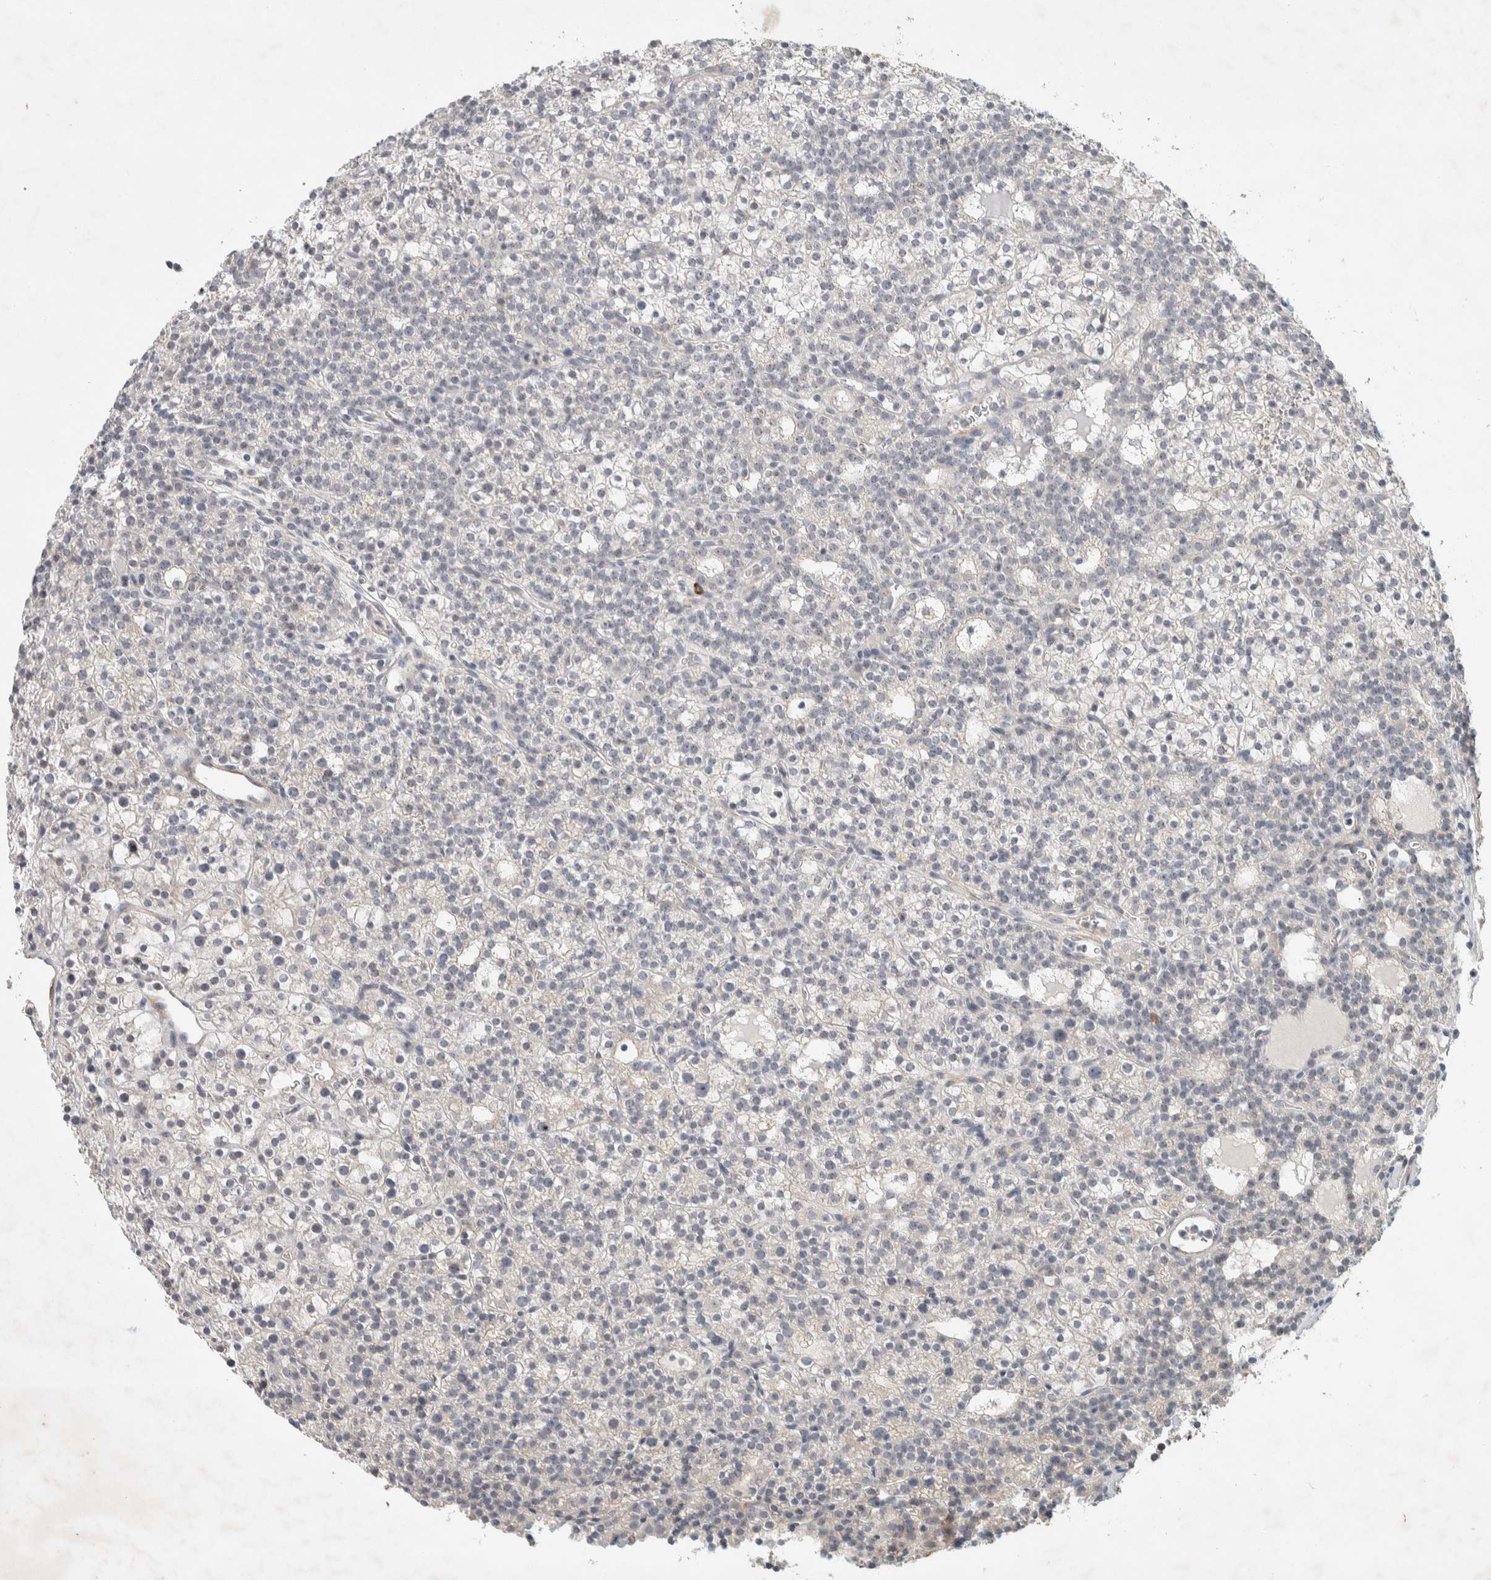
{"staining": {"intensity": "negative", "quantity": "none", "location": "none"}, "tissue": "parathyroid gland", "cell_type": "Glandular cells", "image_type": "normal", "snomed": [{"axis": "morphology", "description": "Normal tissue, NOS"}, {"axis": "morphology", "description": "Adenoma, NOS"}, {"axis": "topography", "description": "Parathyroid gland"}], "caption": "Protein analysis of normal parathyroid gland exhibits no significant positivity in glandular cells.", "gene": "KLHL40", "patient": {"sex": "female", "age": 74}}